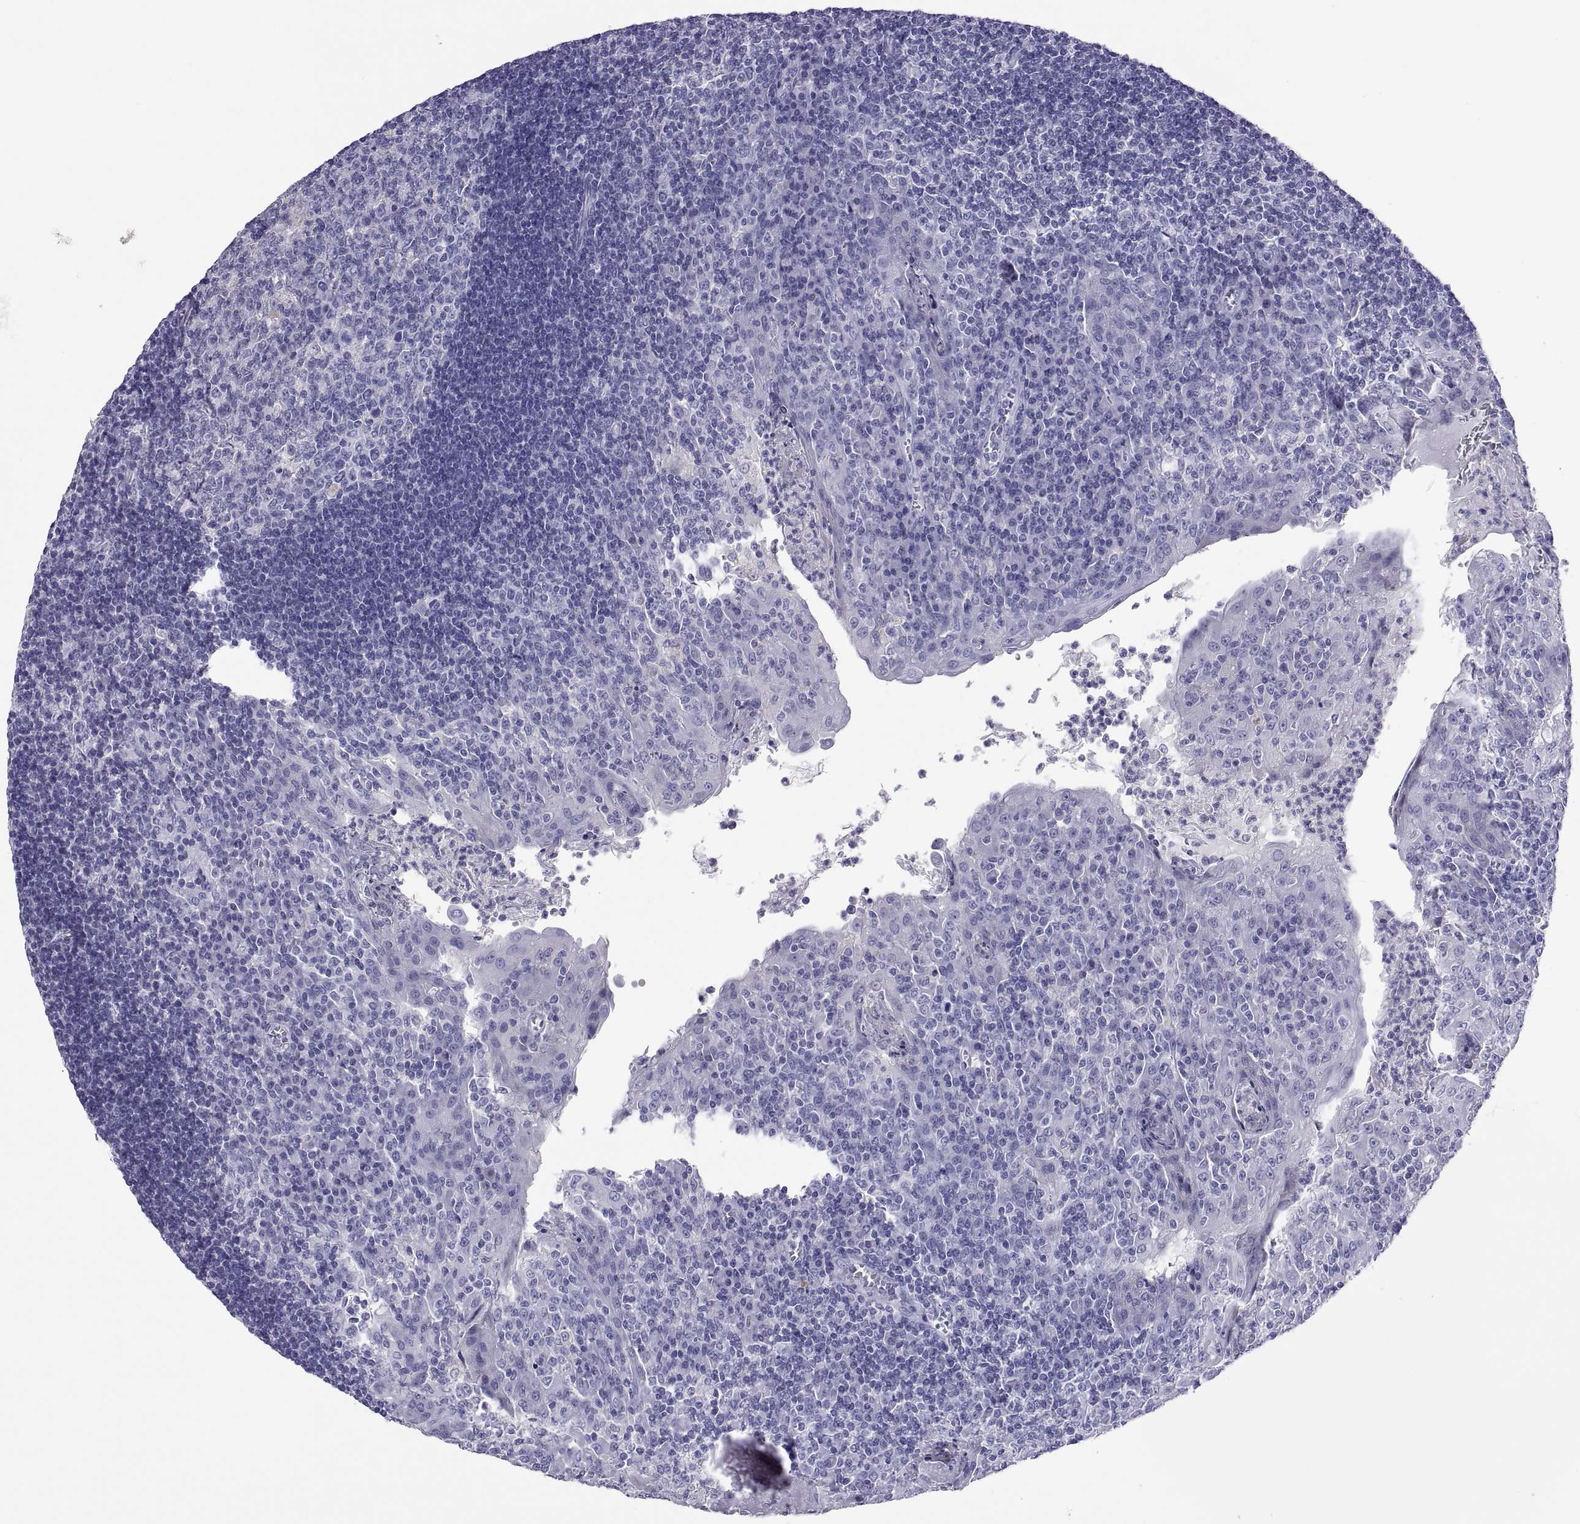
{"staining": {"intensity": "negative", "quantity": "none", "location": "none"}, "tissue": "tonsil", "cell_type": "Germinal center cells", "image_type": "normal", "snomed": [{"axis": "morphology", "description": "Normal tissue, NOS"}, {"axis": "topography", "description": "Tonsil"}], "caption": "There is no significant expression in germinal center cells of tonsil. Brightfield microscopy of immunohistochemistry (IHC) stained with DAB (3,3'-diaminobenzidine) (brown) and hematoxylin (blue), captured at high magnification.", "gene": "BSPH1", "patient": {"sex": "female", "age": 12}}